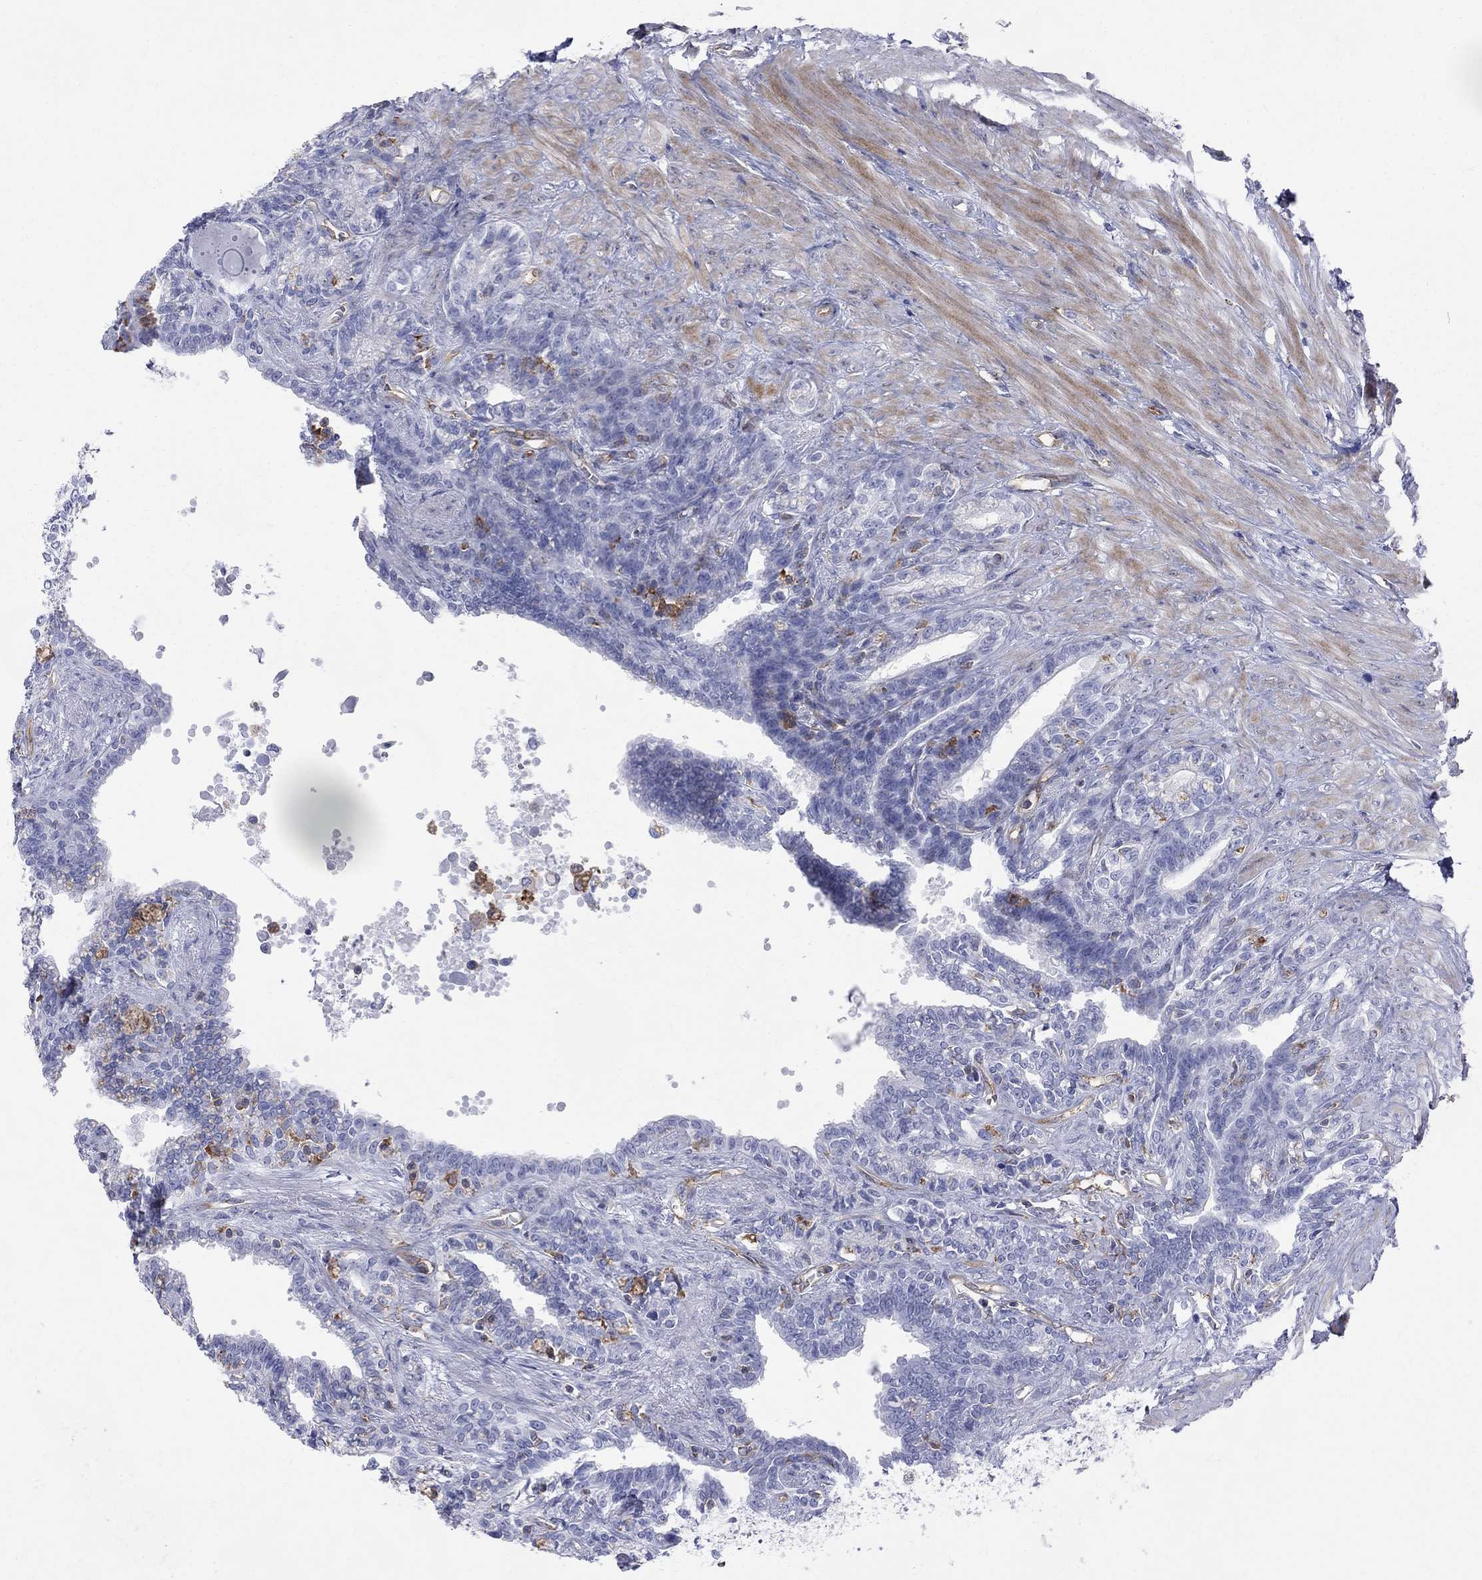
{"staining": {"intensity": "negative", "quantity": "none", "location": "none"}, "tissue": "seminal vesicle", "cell_type": "Glandular cells", "image_type": "normal", "snomed": [{"axis": "morphology", "description": "Normal tissue, NOS"}, {"axis": "morphology", "description": "Urothelial carcinoma, NOS"}, {"axis": "topography", "description": "Urinary bladder"}, {"axis": "topography", "description": "Seminal veicle"}], "caption": "A high-resolution histopathology image shows immunohistochemistry staining of normal seminal vesicle, which exhibits no significant staining in glandular cells. (DAB IHC, high magnification).", "gene": "ABI3", "patient": {"sex": "male", "age": 76}}